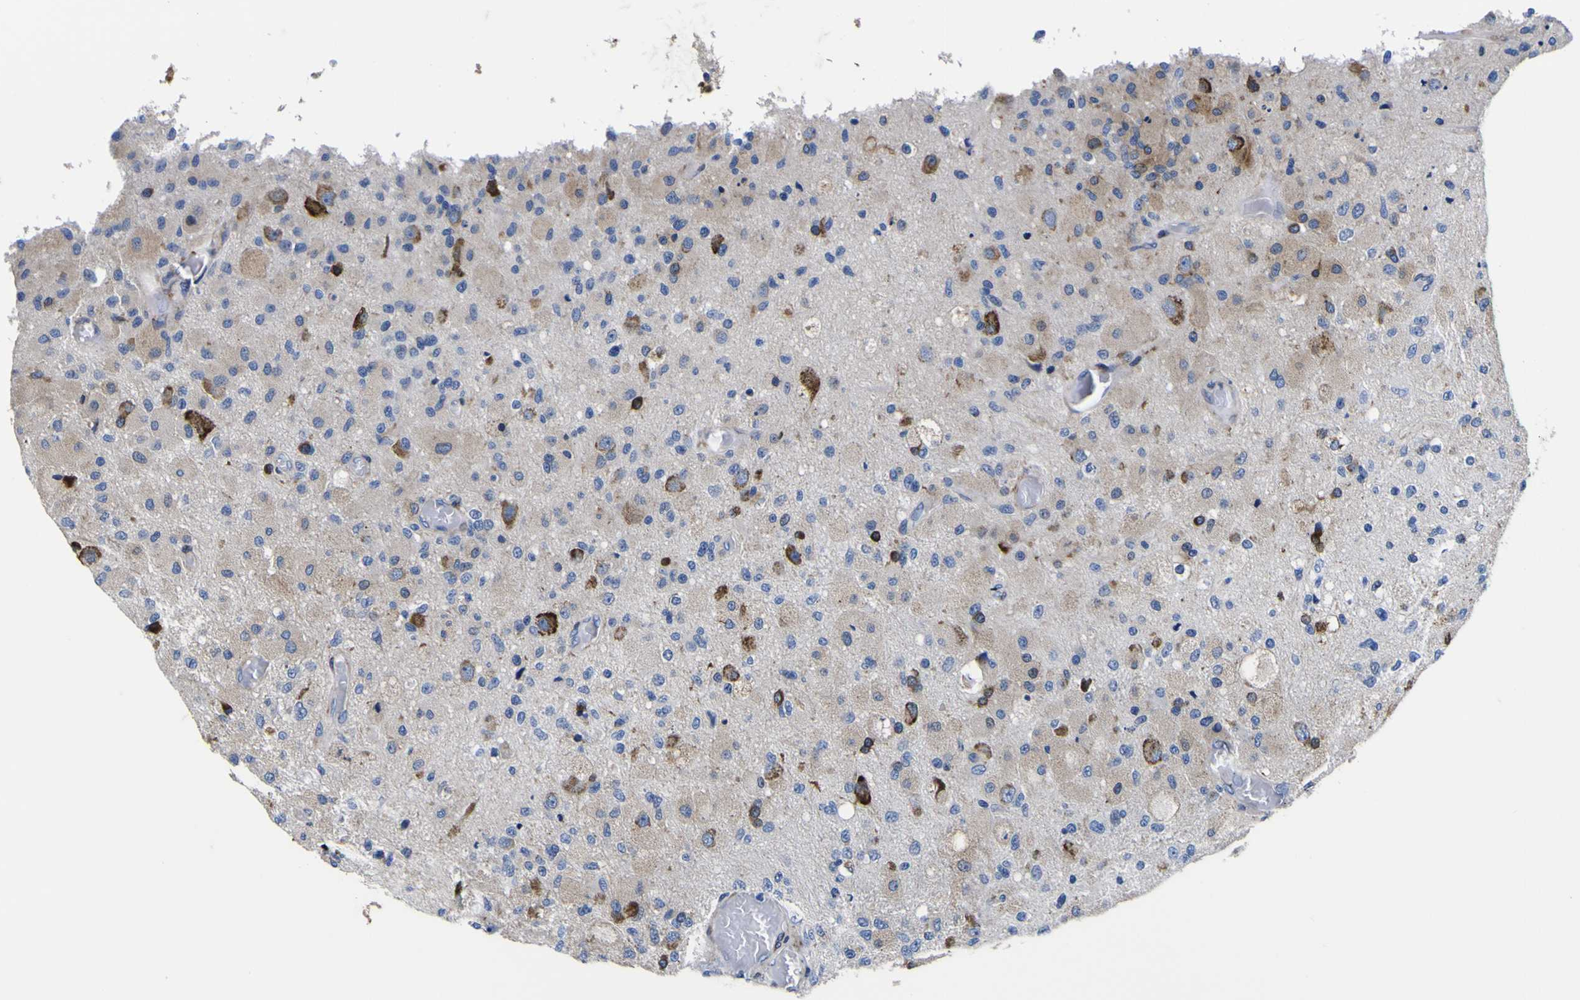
{"staining": {"intensity": "strong", "quantity": "<25%", "location": "cytoplasmic/membranous"}, "tissue": "glioma", "cell_type": "Tumor cells", "image_type": "cancer", "snomed": [{"axis": "morphology", "description": "Normal tissue, NOS"}, {"axis": "morphology", "description": "Glioma, malignant, High grade"}, {"axis": "topography", "description": "Cerebral cortex"}], "caption": "The histopathology image shows staining of malignant glioma (high-grade), revealing strong cytoplasmic/membranous protein staining (brown color) within tumor cells. The staining was performed using DAB (3,3'-diaminobenzidine) to visualize the protein expression in brown, while the nuclei were stained in blue with hematoxylin (Magnification: 20x).", "gene": "SCD", "patient": {"sex": "male", "age": 77}}